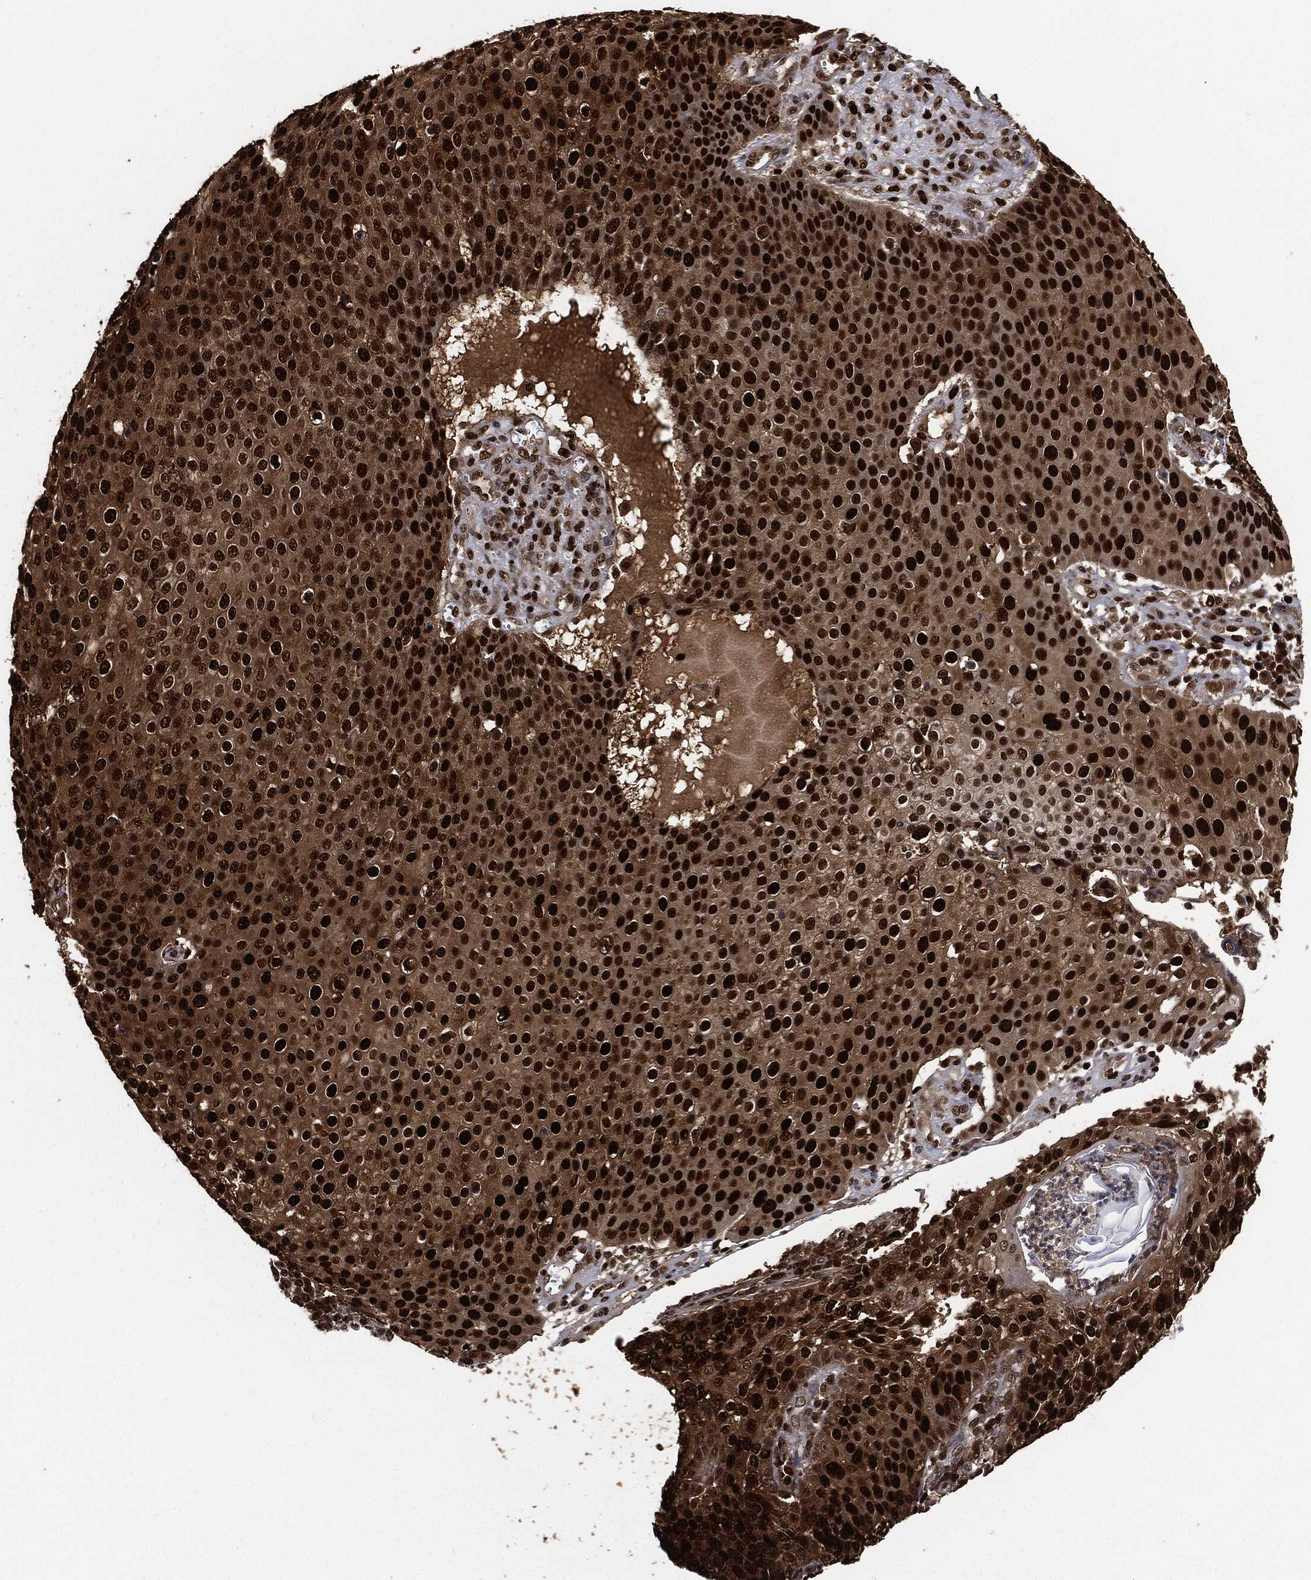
{"staining": {"intensity": "strong", "quantity": ">75%", "location": "nuclear"}, "tissue": "skin cancer", "cell_type": "Tumor cells", "image_type": "cancer", "snomed": [{"axis": "morphology", "description": "Squamous cell carcinoma, NOS"}, {"axis": "topography", "description": "Skin"}], "caption": "The immunohistochemical stain labels strong nuclear expression in tumor cells of skin cancer tissue.", "gene": "PCNA", "patient": {"sex": "male", "age": 71}}